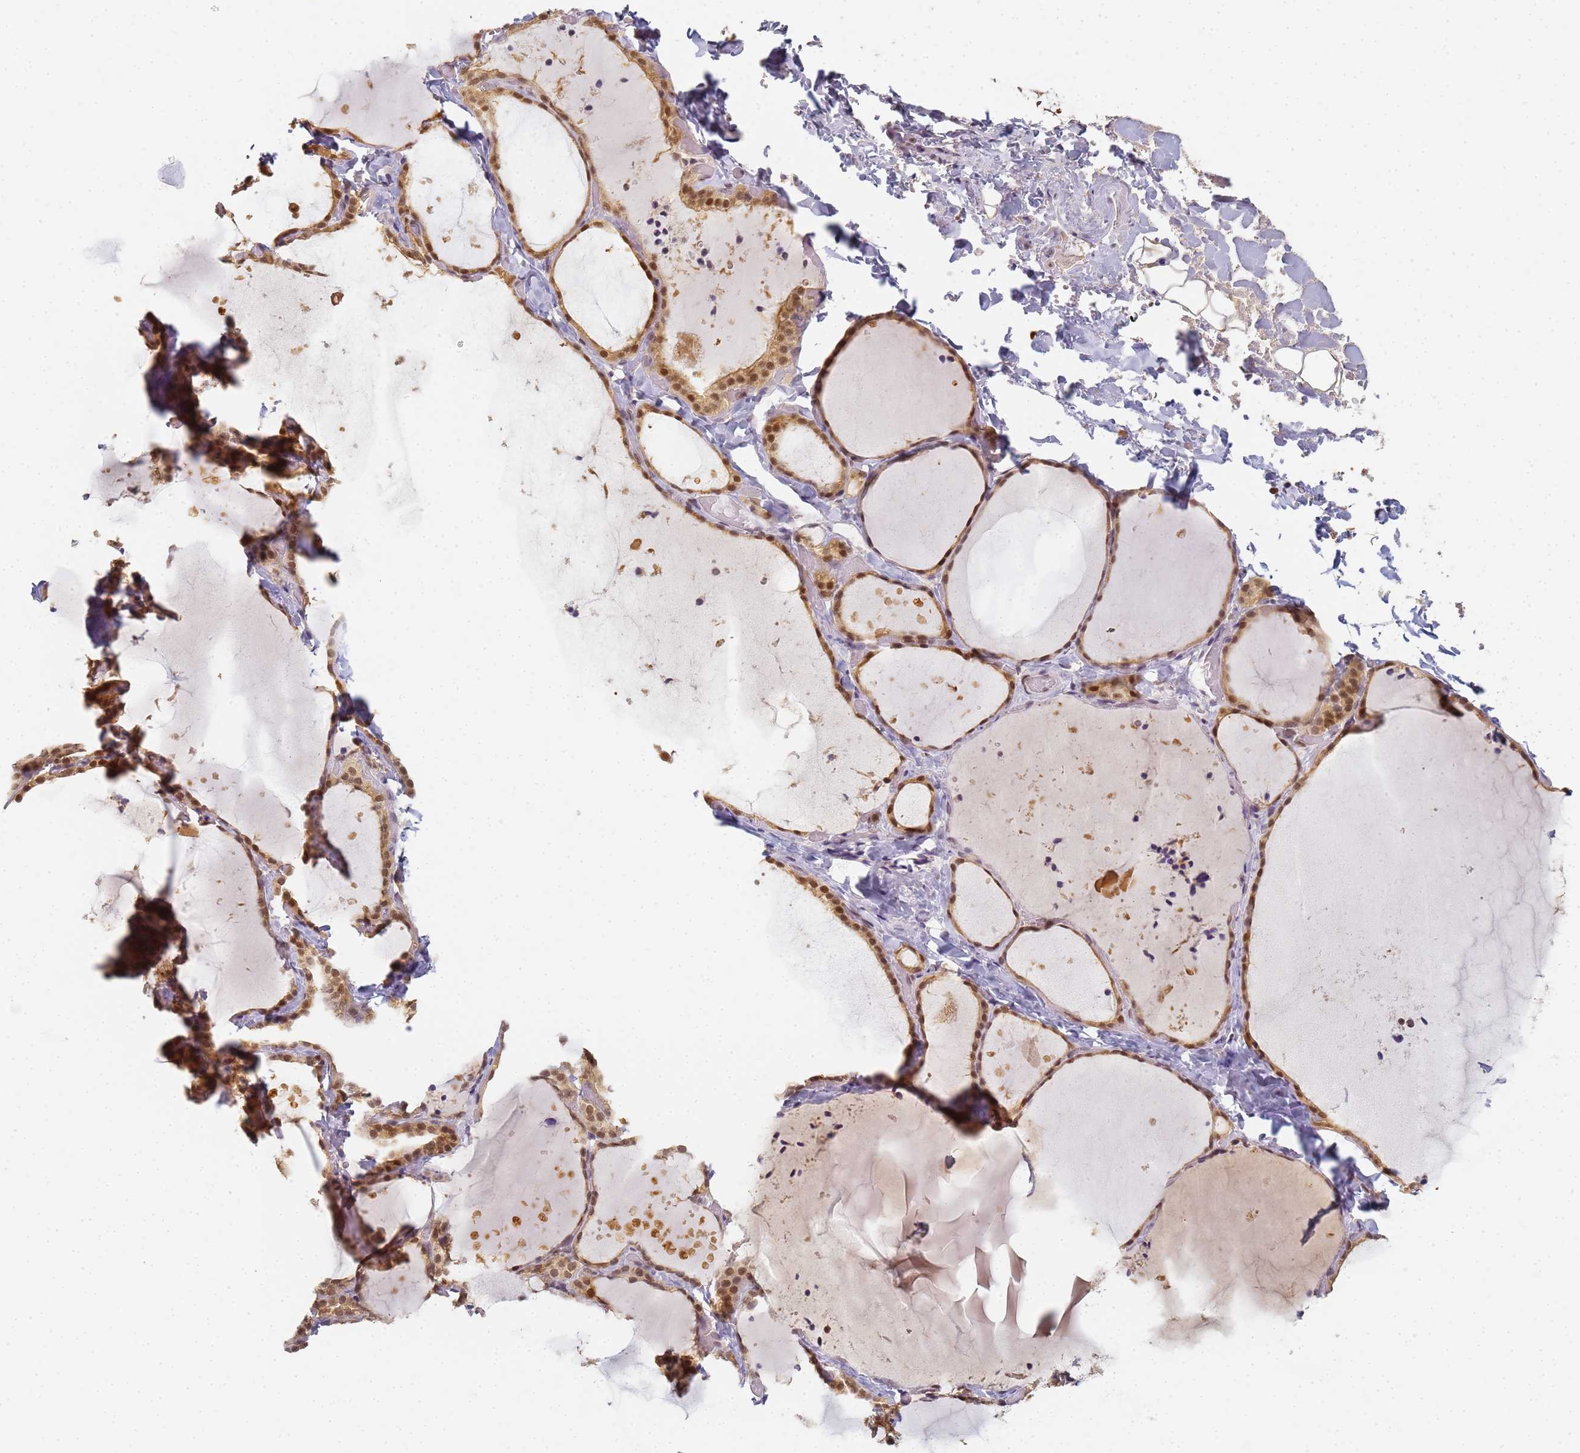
{"staining": {"intensity": "moderate", "quantity": ">75%", "location": "cytoplasmic/membranous,nuclear"}, "tissue": "thyroid gland", "cell_type": "Glandular cells", "image_type": "normal", "snomed": [{"axis": "morphology", "description": "Normal tissue, NOS"}, {"axis": "topography", "description": "Thyroid gland"}], "caption": "A brown stain labels moderate cytoplasmic/membranous,nuclear staining of a protein in glandular cells of normal human thyroid gland. The staining is performed using DAB (3,3'-diaminobenzidine) brown chromogen to label protein expression. The nuclei are counter-stained blue using hematoxylin.", "gene": "HMCES", "patient": {"sex": "female", "age": 44}}